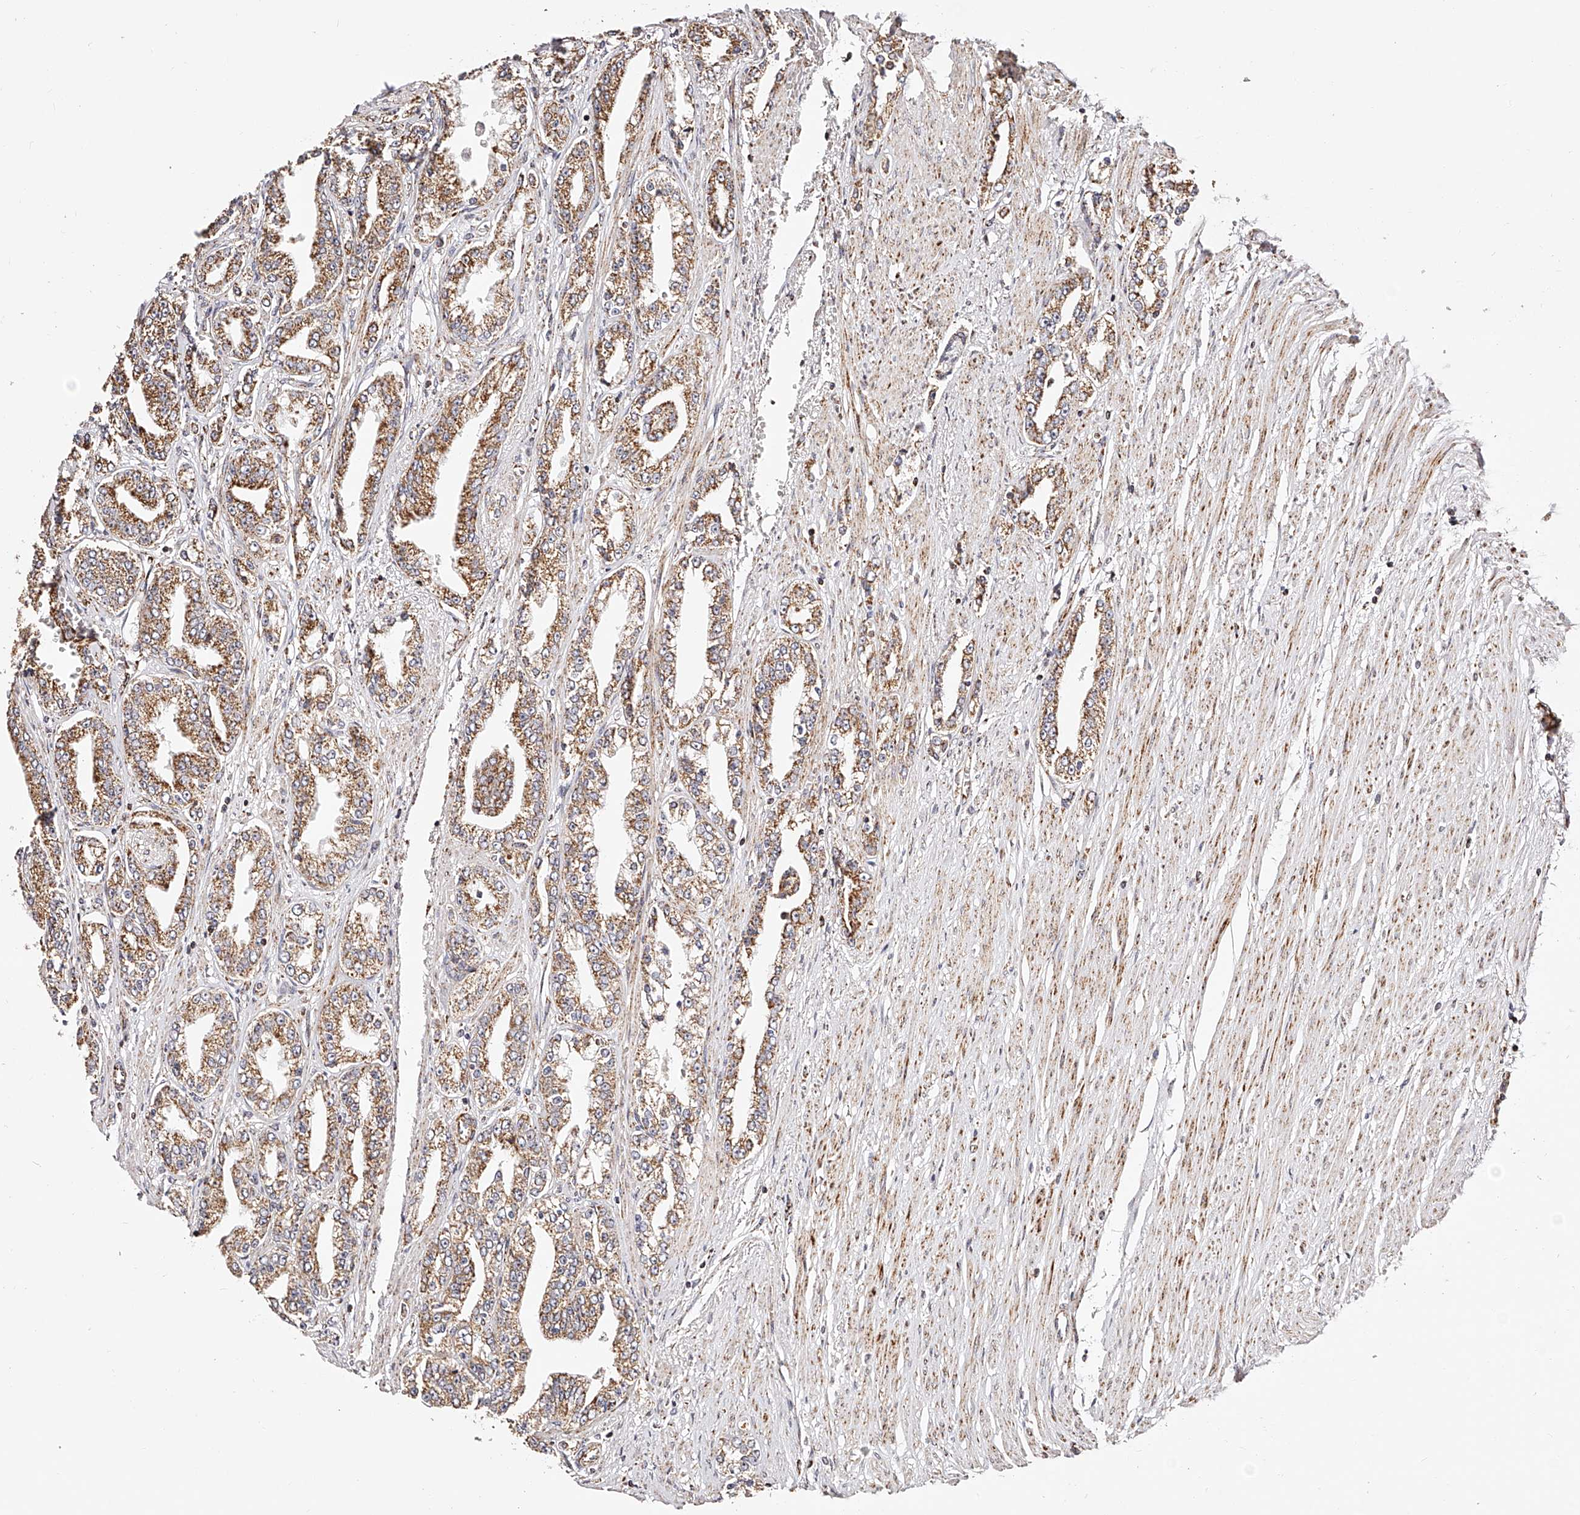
{"staining": {"intensity": "moderate", "quantity": ">75%", "location": "cytoplasmic/membranous"}, "tissue": "prostate cancer", "cell_type": "Tumor cells", "image_type": "cancer", "snomed": [{"axis": "morphology", "description": "Adenocarcinoma, High grade"}, {"axis": "topography", "description": "Prostate"}], "caption": "High-grade adenocarcinoma (prostate) was stained to show a protein in brown. There is medium levels of moderate cytoplasmic/membranous staining in about >75% of tumor cells. (brown staining indicates protein expression, while blue staining denotes nuclei).", "gene": "NDUFV3", "patient": {"sex": "male", "age": 71}}